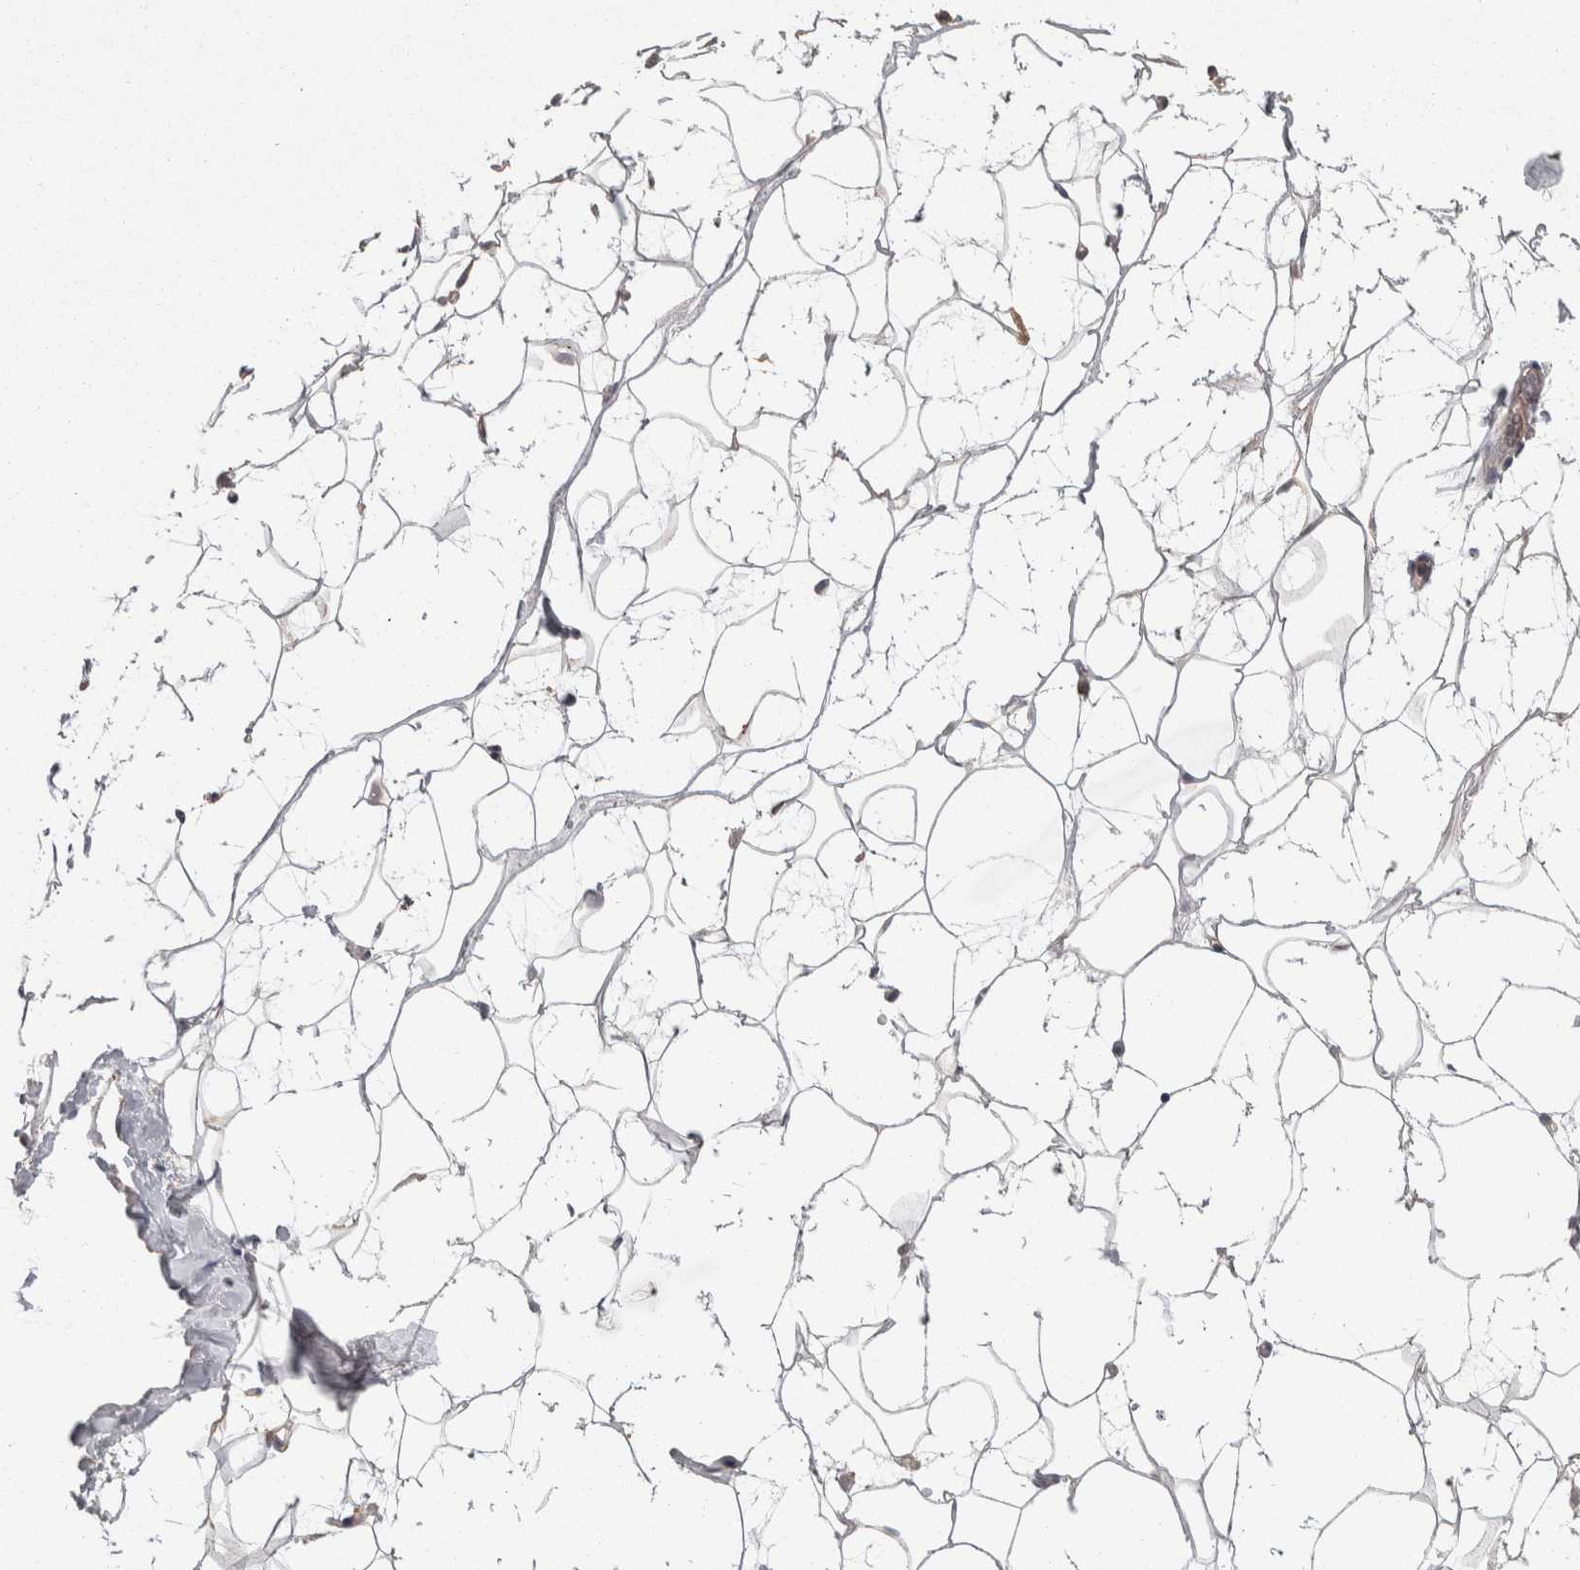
{"staining": {"intensity": "weak", "quantity": ">75%", "location": "cytoplasmic/membranous"}, "tissue": "adipose tissue", "cell_type": "Adipocytes", "image_type": "normal", "snomed": [{"axis": "morphology", "description": "Normal tissue, NOS"}, {"axis": "morphology", "description": "Fibrosis, NOS"}, {"axis": "topography", "description": "Breast"}, {"axis": "topography", "description": "Adipose tissue"}], "caption": "A high-resolution micrograph shows immunohistochemistry (IHC) staining of unremarkable adipose tissue, which reveals weak cytoplasmic/membranous staining in approximately >75% of adipocytes.", "gene": "SMCR8", "patient": {"sex": "female", "age": 39}}